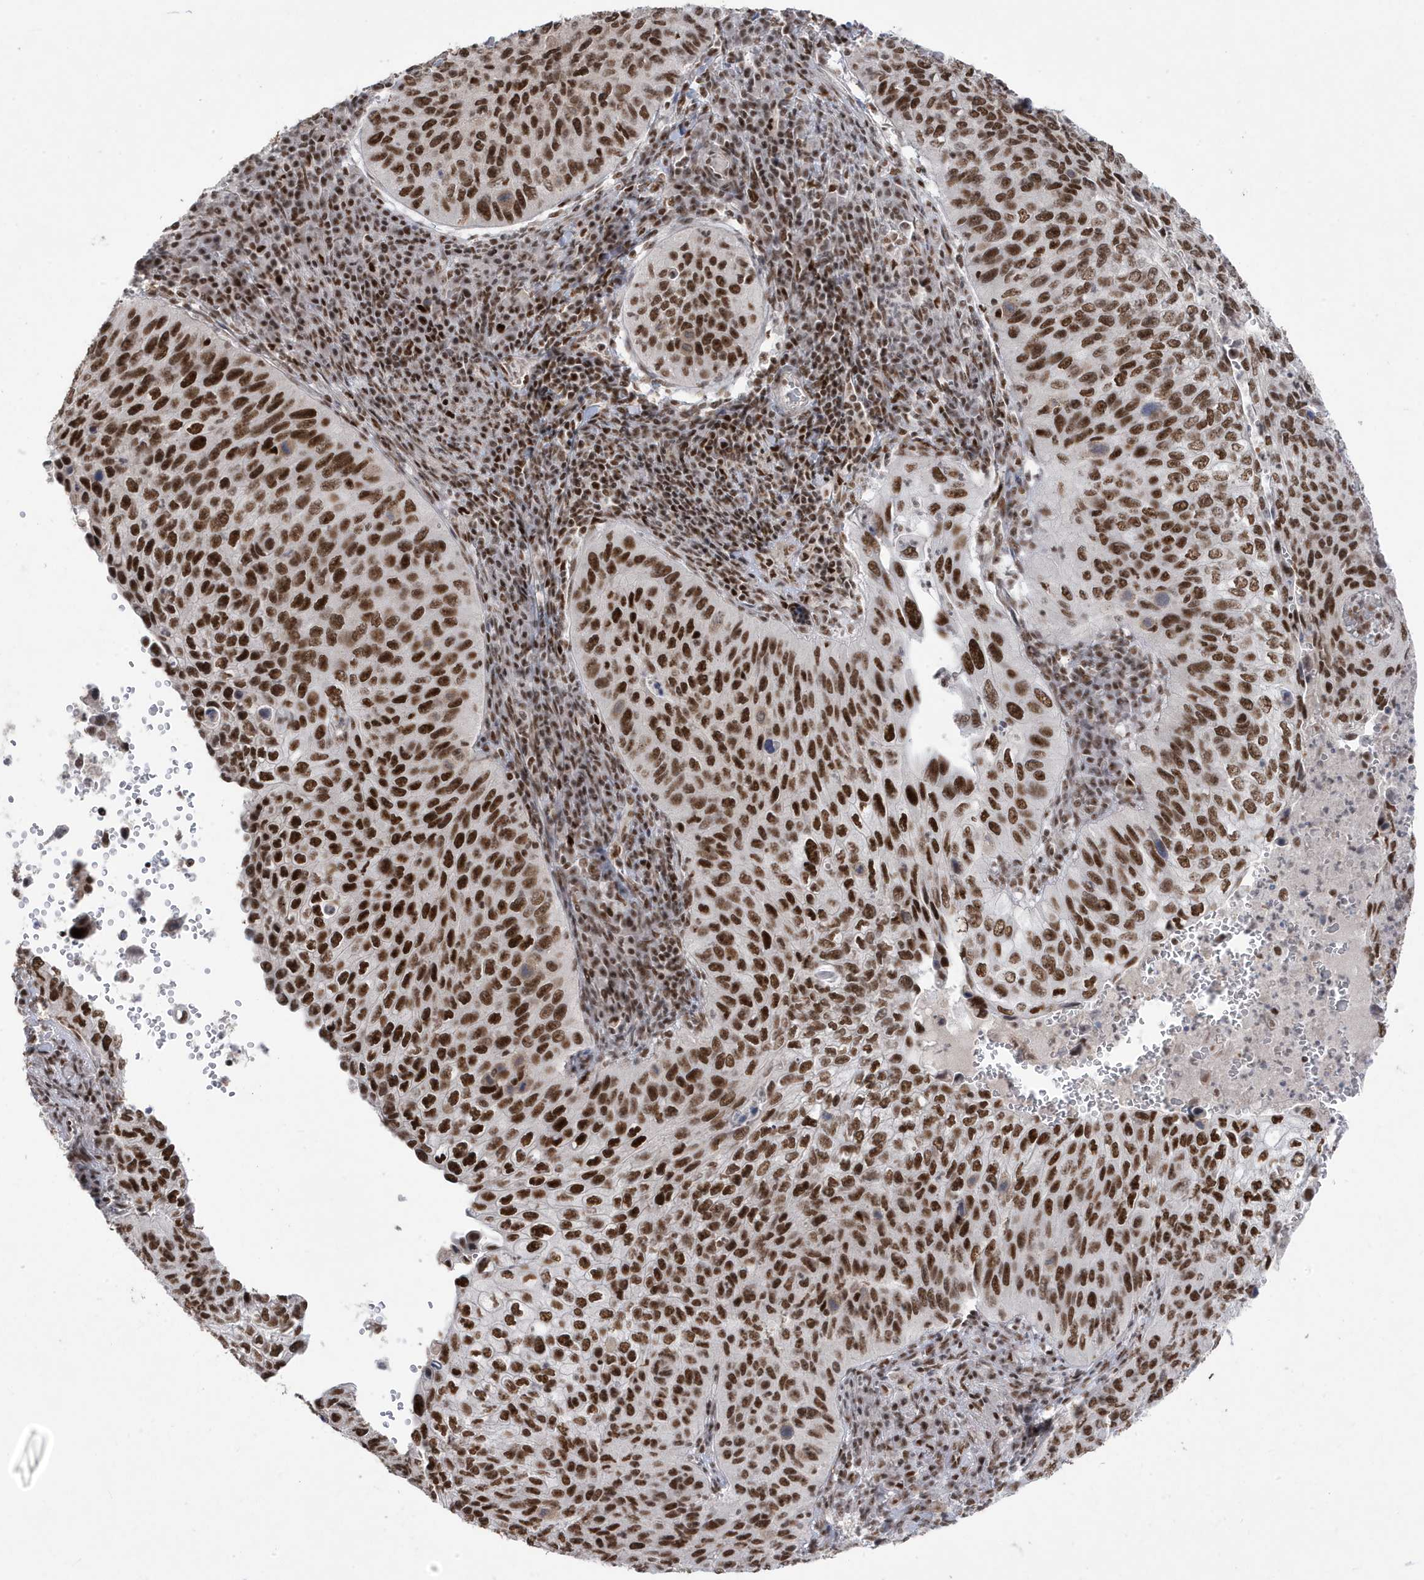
{"staining": {"intensity": "strong", "quantity": ">75%", "location": "nuclear"}, "tissue": "cervical cancer", "cell_type": "Tumor cells", "image_type": "cancer", "snomed": [{"axis": "morphology", "description": "Squamous cell carcinoma, NOS"}, {"axis": "topography", "description": "Cervix"}], "caption": "A high amount of strong nuclear positivity is identified in about >75% of tumor cells in cervical cancer (squamous cell carcinoma) tissue.", "gene": "MTREX", "patient": {"sex": "female", "age": 38}}